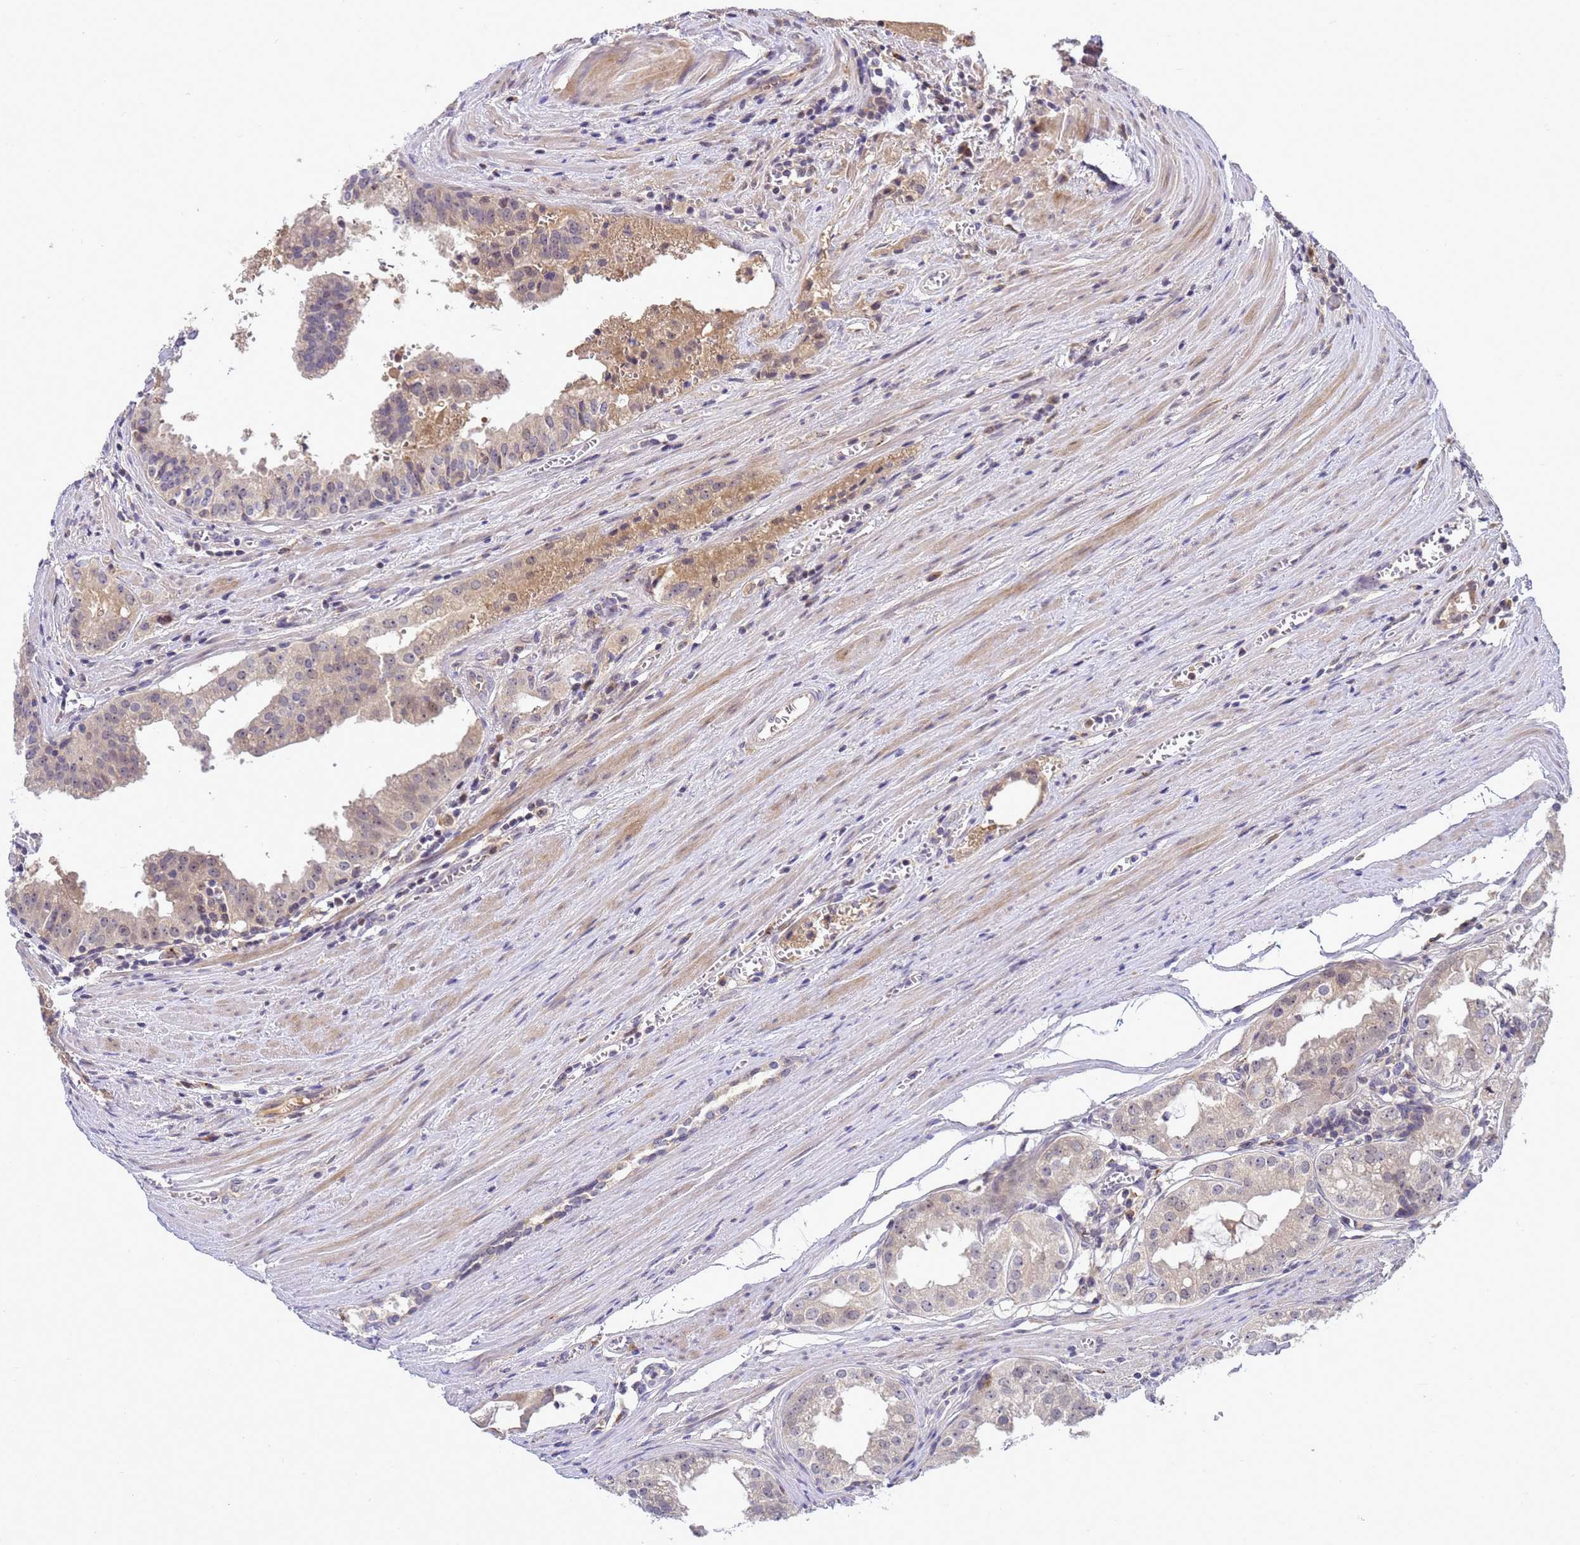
{"staining": {"intensity": "negative", "quantity": "none", "location": "none"}, "tissue": "prostate cancer", "cell_type": "Tumor cells", "image_type": "cancer", "snomed": [{"axis": "morphology", "description": "Adenocarcinoma, High grade"}, {"axis": "topography", "description": "Prostate"}], "caption": "Human prostate cancer (high-grade adenocarcinoma) stained for a protein using immunohistochemistry reveals no expression in tumor cells.", "gene": "TMEM74B", "patient": {"sex": "male", "age": 68}}